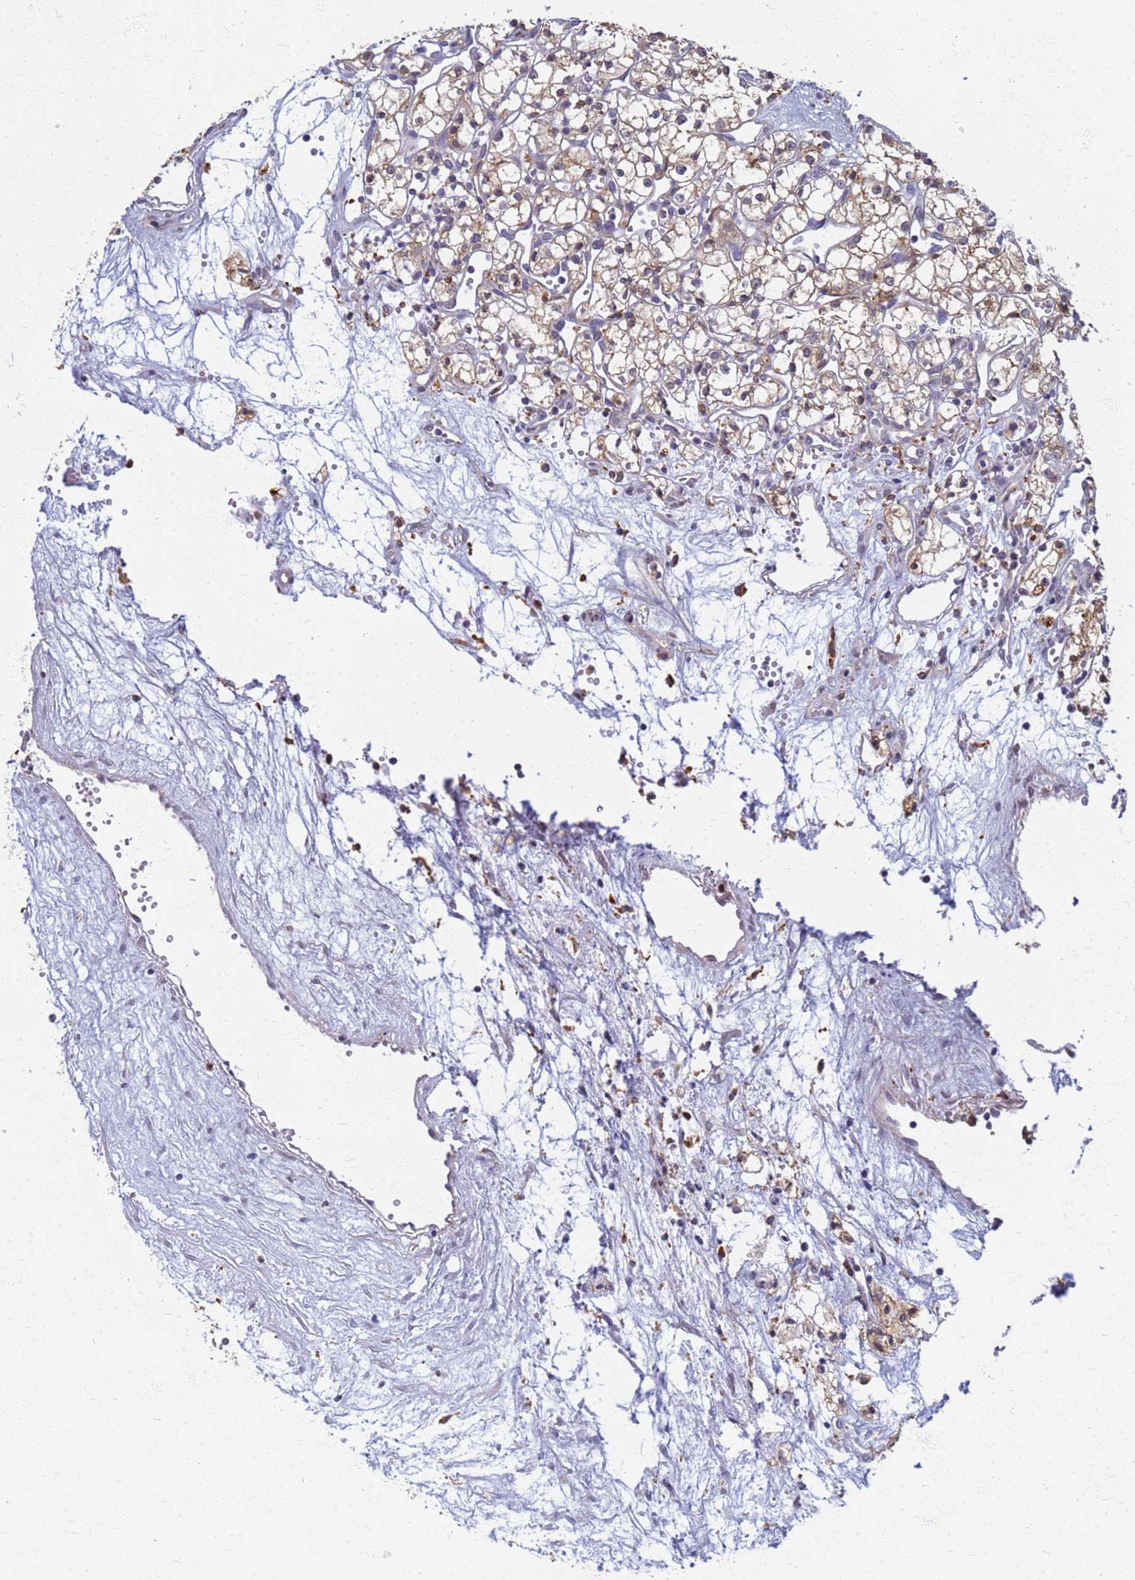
{"staining": {"intensity": "weak", "quantity": ">75%", "location": "cytoplasmic/membranous"}, "tissue": "renal cancer", "cell_type": "Tumor cells", "image_type": "cancer", "snomed": [{"axis": "morphology", "description": "Adenocarcinoma, NOS"}, {"axis": "topography", "description": "Kidney"}], "caption": "IHC micrograph of neoplastic tissue: human renal cancer stained using immunohistochemistry displays low levels of weak protein expression localized specifically in the cytoplasmic/membranous of tumor cells, appearing as a cytoplasmic/membranous brown color.", "gene": "ATP6V1E1", "patient": {"sex": "male", "age": 59}}